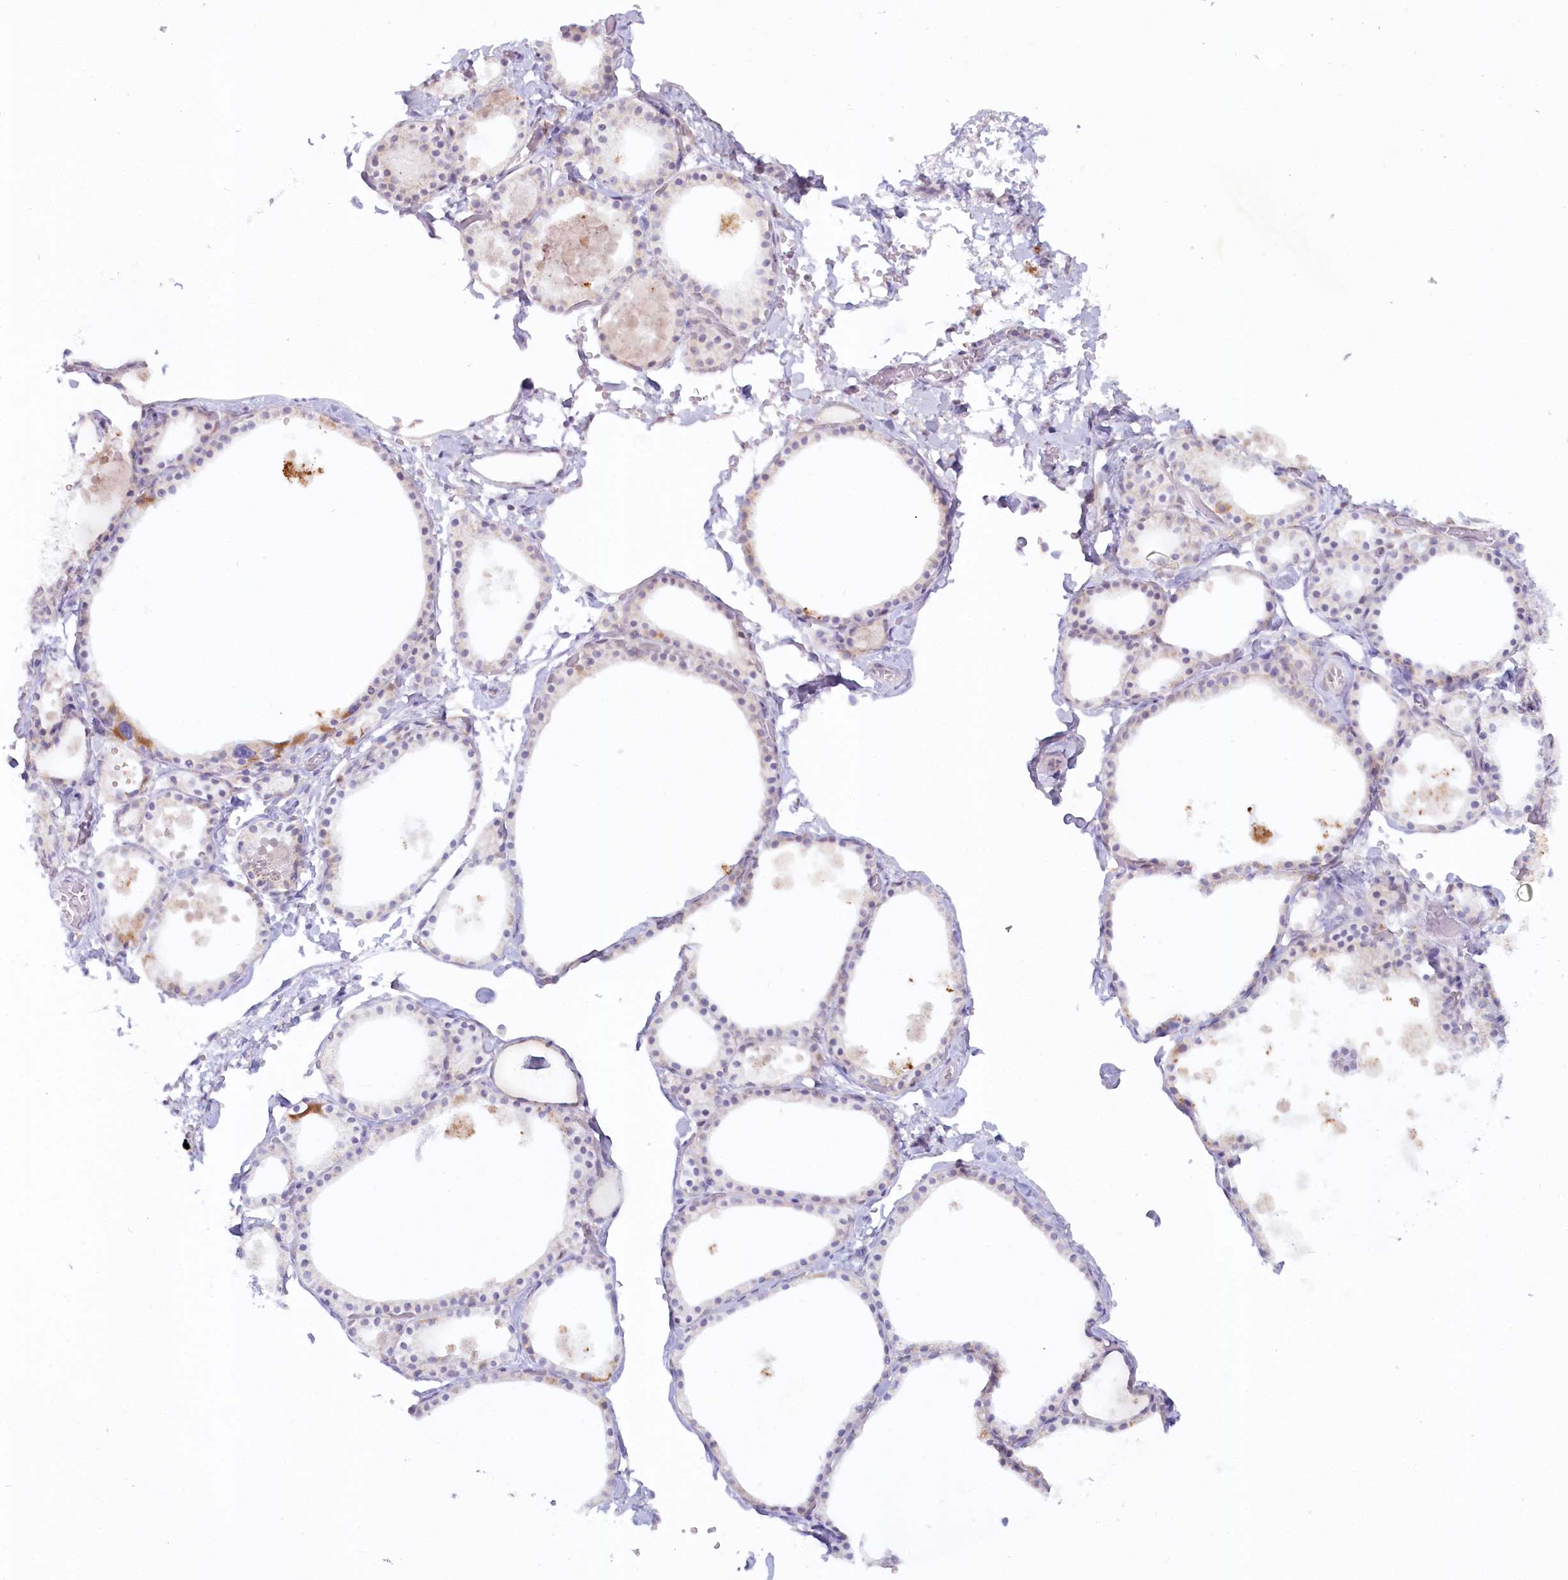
{"staining": {"intensity": "negative", "quantity": "none", "location": "none"}, "tissue": "thyroid gland", "cell_type": "Glandular cells", "image_type": "normal", "snomed": [{"axis": "morphology", "description": "Normal tissue, NOS"}, {"axis": "topography", "description": "Thyroid gland"}], "caption": "Image shows no significant protein staining in glandular cells of unremarkable thyroid gland.", "gene": "PSAPL1", "patient": {"sex": "male", "age": 56}}